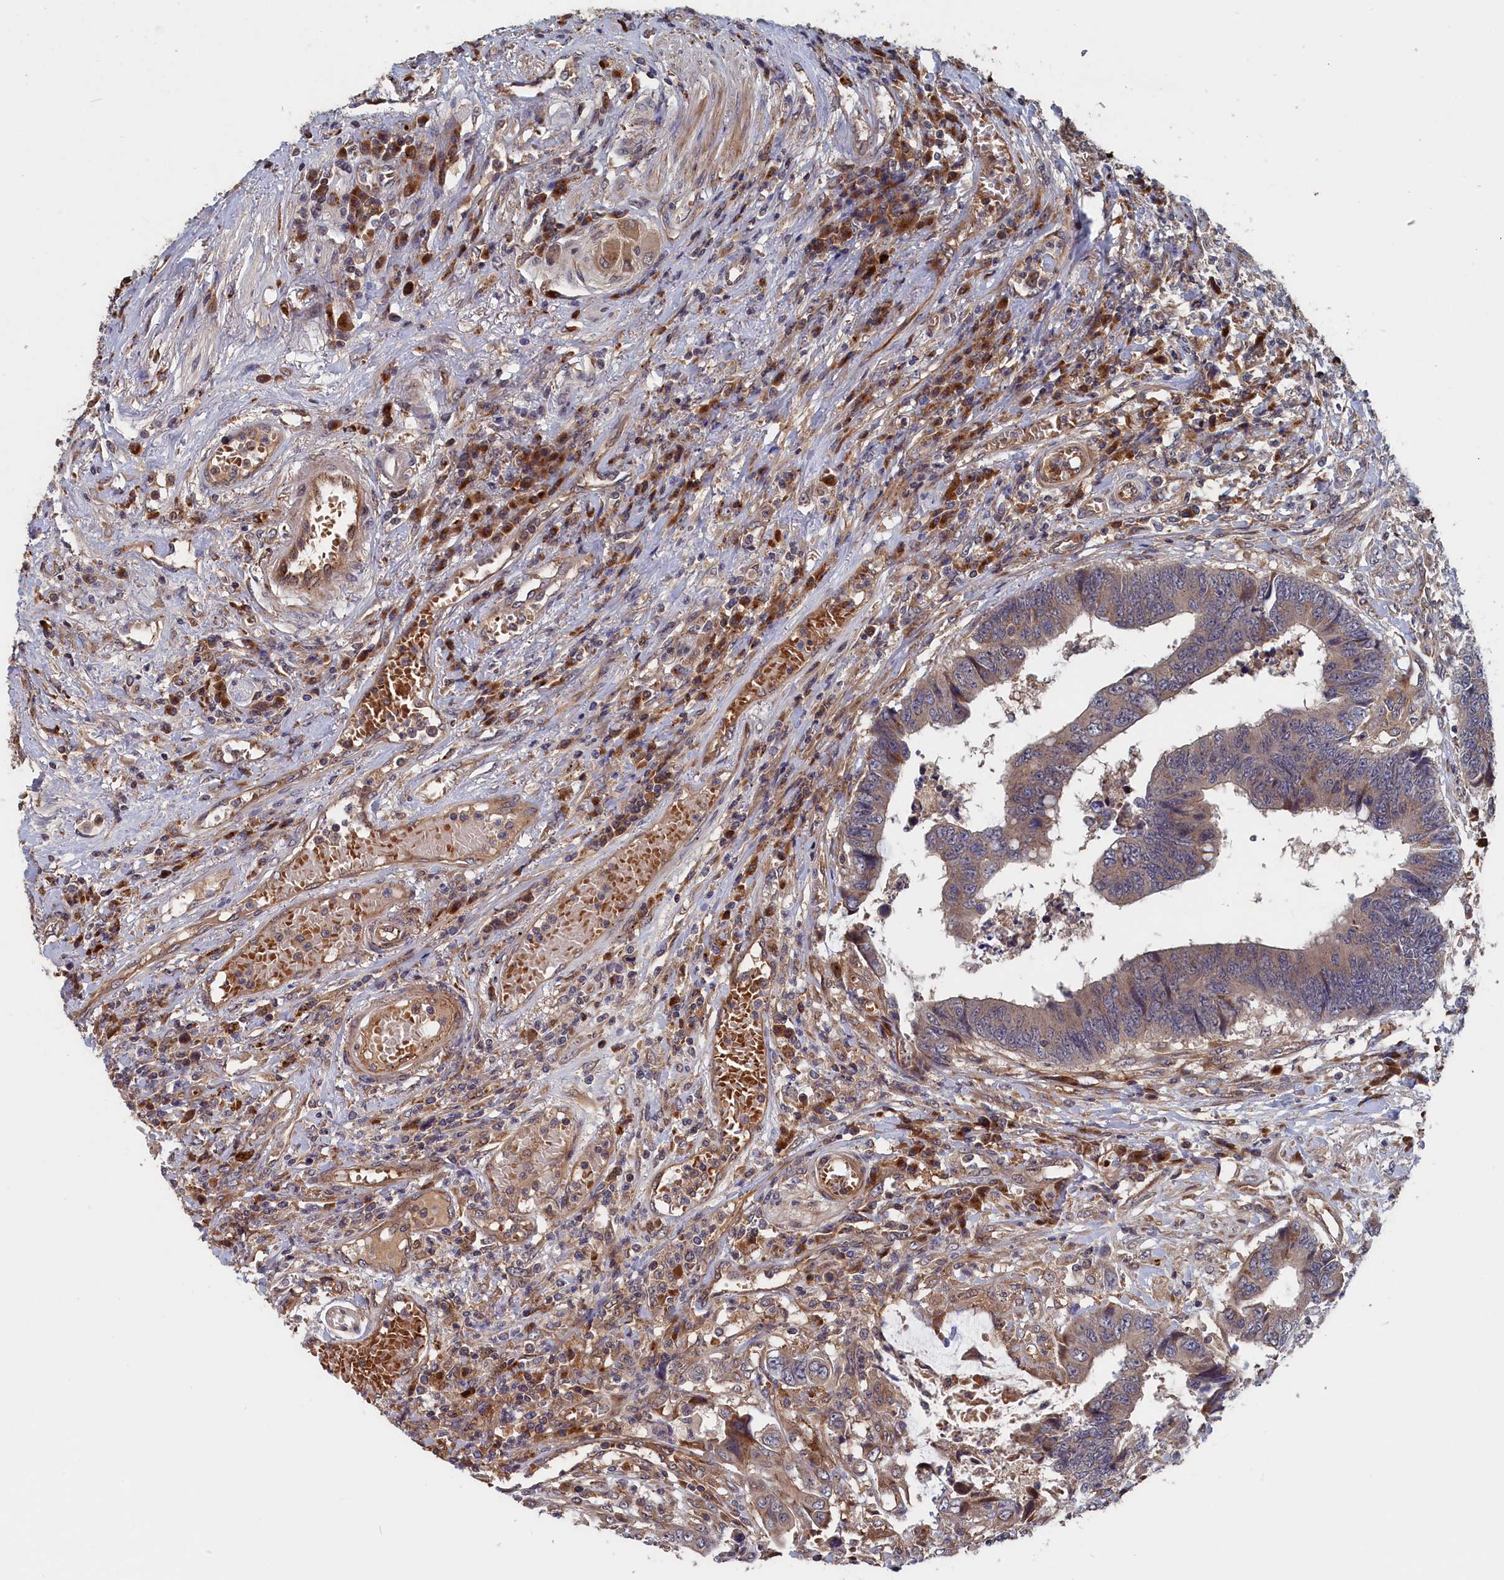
{"staining": {"intensity": "weak", "quantity": "25%-75%", "location": "cytoplasmic/membranous"}, "tissue": "colorectal cancer", "cell_type": "Tumor cells", "image_type": "cancer", "snomed": [{"axis": "morphology", "description": "Adenocarcinoma, NOS"}, {"axis": "topography", "description": "Rectum"}], "caption": "Human adenocarcinoma (colorectal) stained with a brown dye reveals weak cytoplasmic/membranous positive expression in about 25%-75% of tumor cells.", "gene": "TRAPPC2L", "patient": {"sex": "male", "age": 84}}